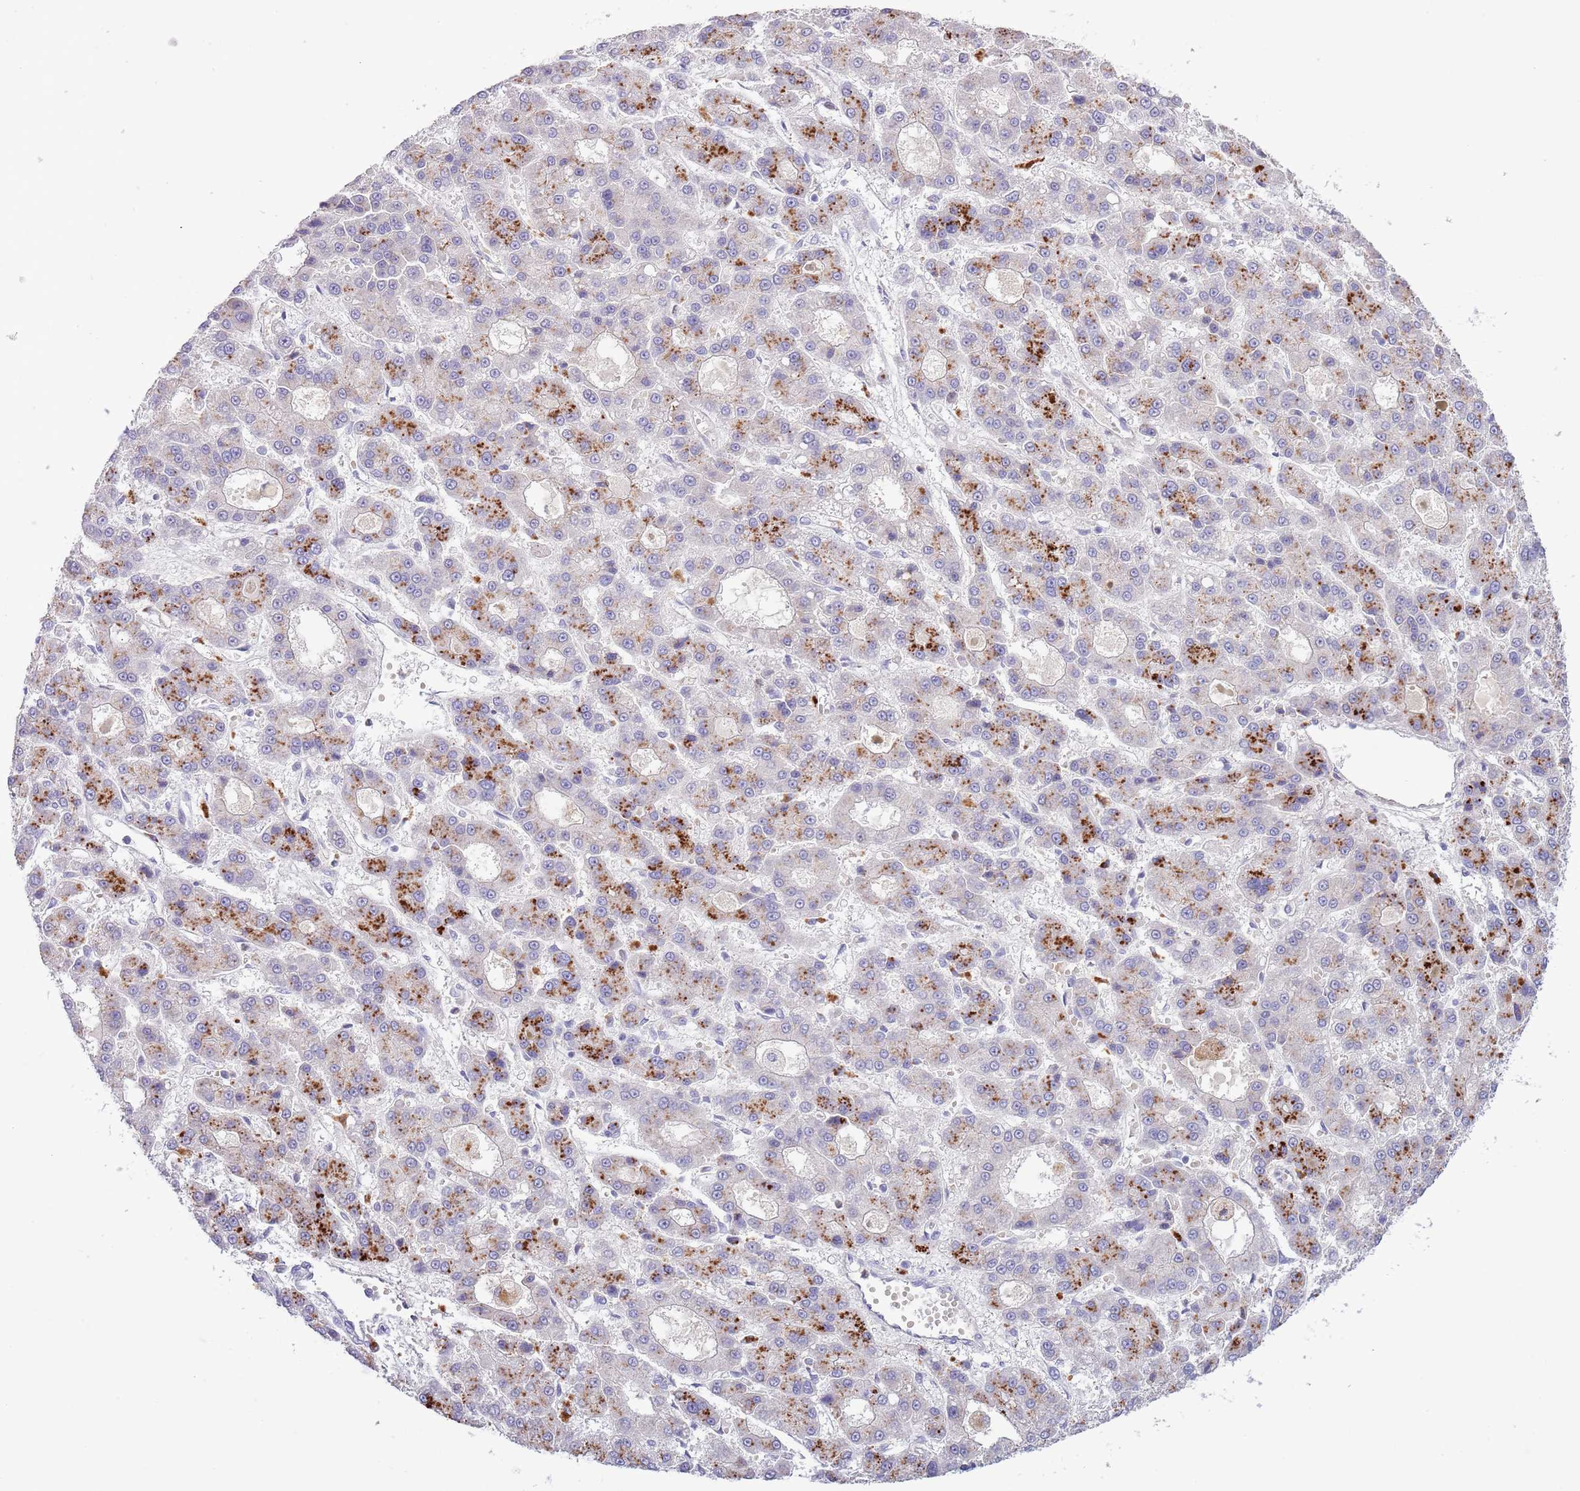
{"staining": {"intensity": "strong", "quantity": "25%-75%", "location": "cytoplasmic/membranous"}, "tissue": "liver cancer", "cell_type": "Tumor cells", "image_type": "cancer", "snomed": [{"axis": "morphology", "description": "Carcinoma, Hepatocellular, NOS"}, {"axis": "topography", "description": "Liver"}], "caption": "Immunohistochemistry image of hepatocellular carcinoma (liver) stained for a protein (brown), which displays high levels of strong cytoplasmic/membranous expression in about 25%-75% of tumor cells.", "gene": "ABHD17A", "patient": {"sex": "male", "age": 70}}